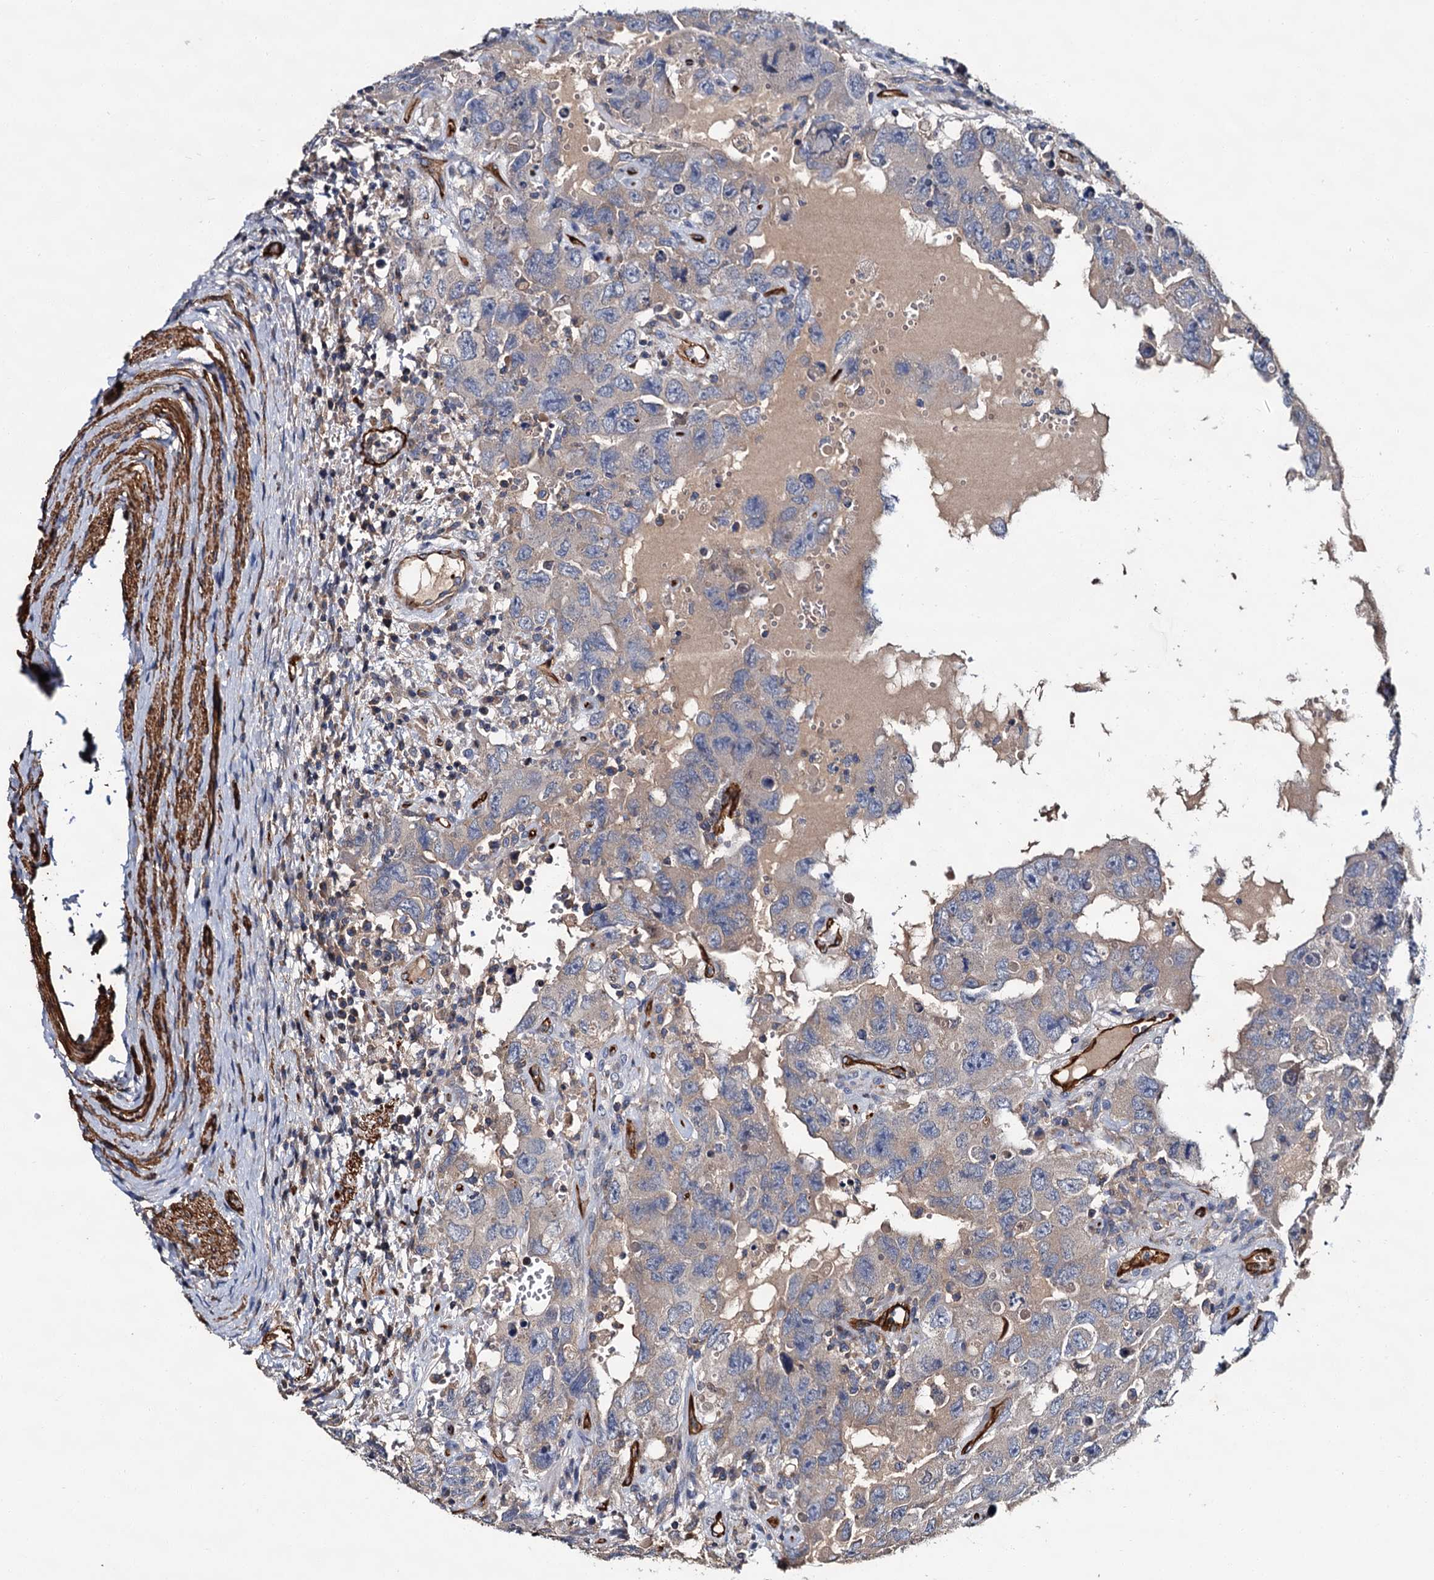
{"staining": {"intensity": "weak", "quantity": "25%-75%", "location": "cytoplasmic/membranous"}, "tissue": "testis cancer", "cell_type": "Tumor cells", "image_type": "cancer", "snomed": [{"axis": "morphology", "description": "Carcinoma, Embryonal, NOS"}, {"axis": "topography", "description": "Testis"}], "caption": "An IHC histopathology image of neoplastic tissue is shown. Protein staining in brown shows weak cytoplasmic/membranous positivity in testis cancer within tumor cells. The staining was performed using DAB to visualize the protein expression in brown, while the nuclei were stained in blue with hematoxylin (Magnification: 20x).", "gene": "CACNA1C", "patient": {"sex": "male", "age": 26}}